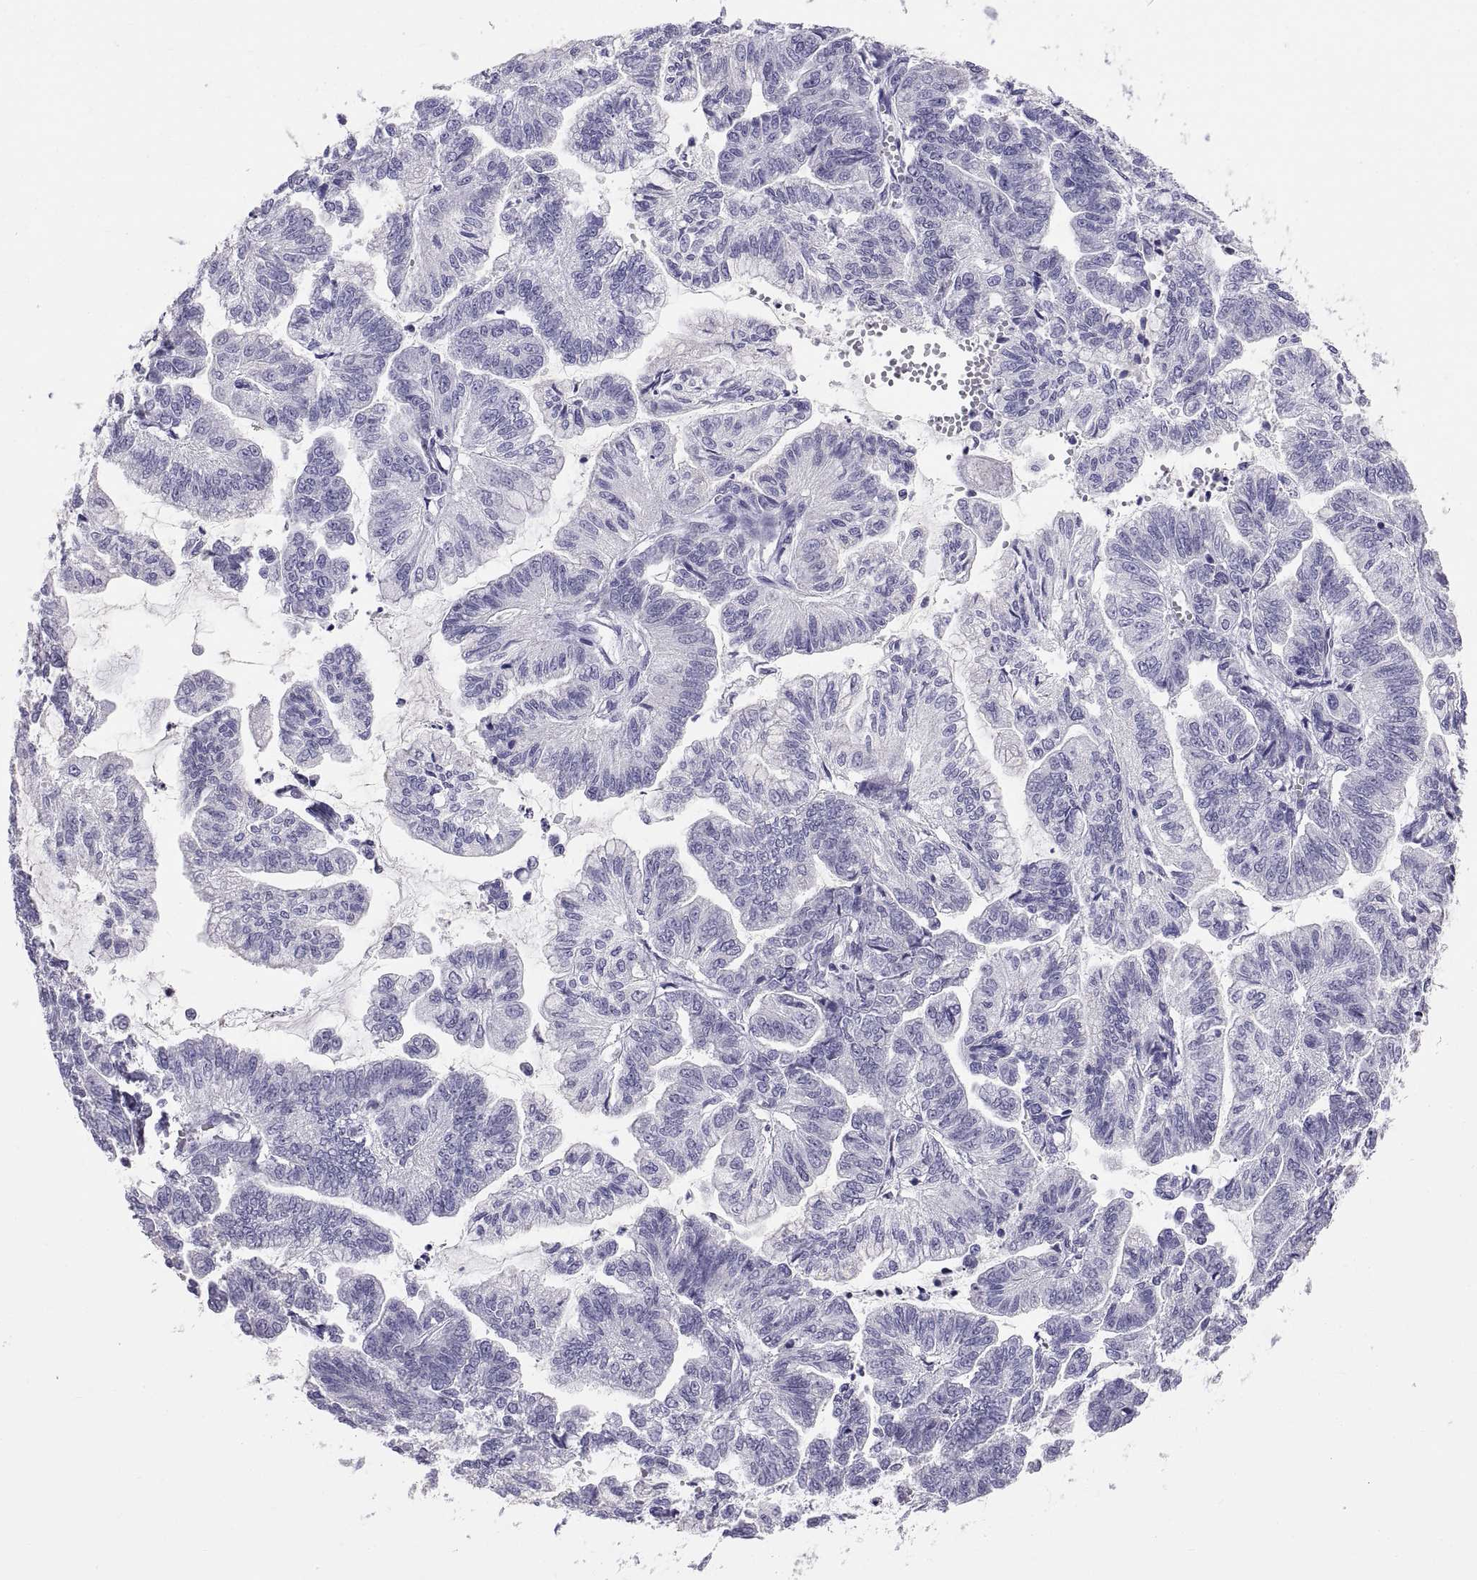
{"staining": {"intensity": "negative", "quantity": "none", "location": "none"}, "tissue": "stomach cancer", "cell_type": "Tumor cells", "image_type": "cancer", "snomed": [{"axis": "morphology", "description": "Adenocarcinoma, NOS"}, {"axis": "topography", "description": "Stomach"}], "caption": "High power microscopy photomicrograph of an immunohistochemistry image of stomach cancer, revealing no significant expression in tumor cells.", "gene": "FAM170A", "patient": {"sex": "male", "age": 83}}